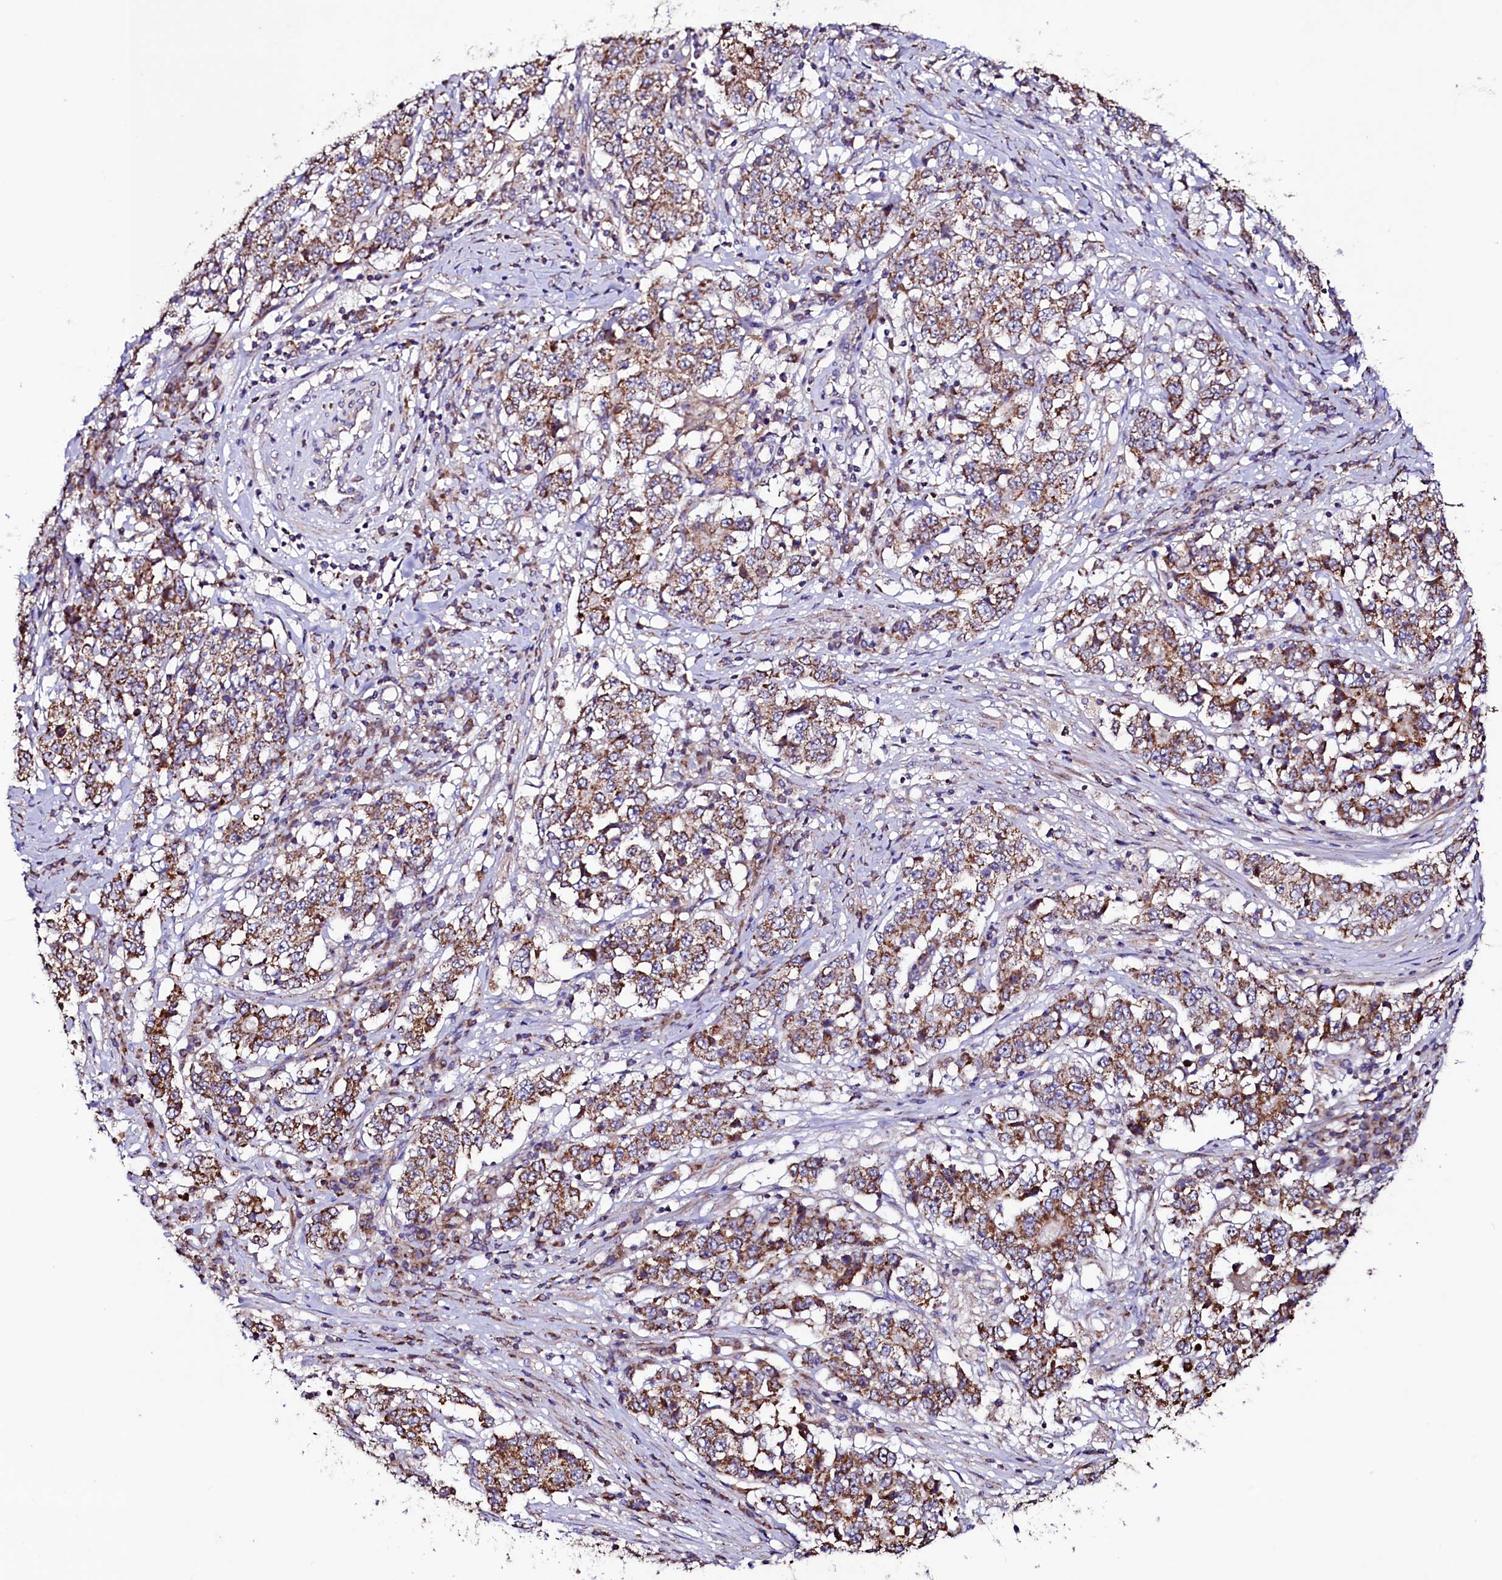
{"staining": {"intensity": "moderate", "quantity": ">75%", "location": "cytoplasmic/membranous"}, "tissue": "stomach cancer", "cell_type": "Tumor cells", "image_type": "cancer", "snomed": [{"axis": "morphology", "description": "Adenocarcinoma, NOS"}, {"axis": "topography", "description": "Stomach"}], "caption": "Stomach cancer stained with immunohistochemistry reveals moderate cytoplasmic/membranous expression in about >75% of tumor cells. (DAB = brown stain, brightfield microscopy at high magnification).", "gene": "STARD5", "patient": {"sex": "male", "age": 59}}